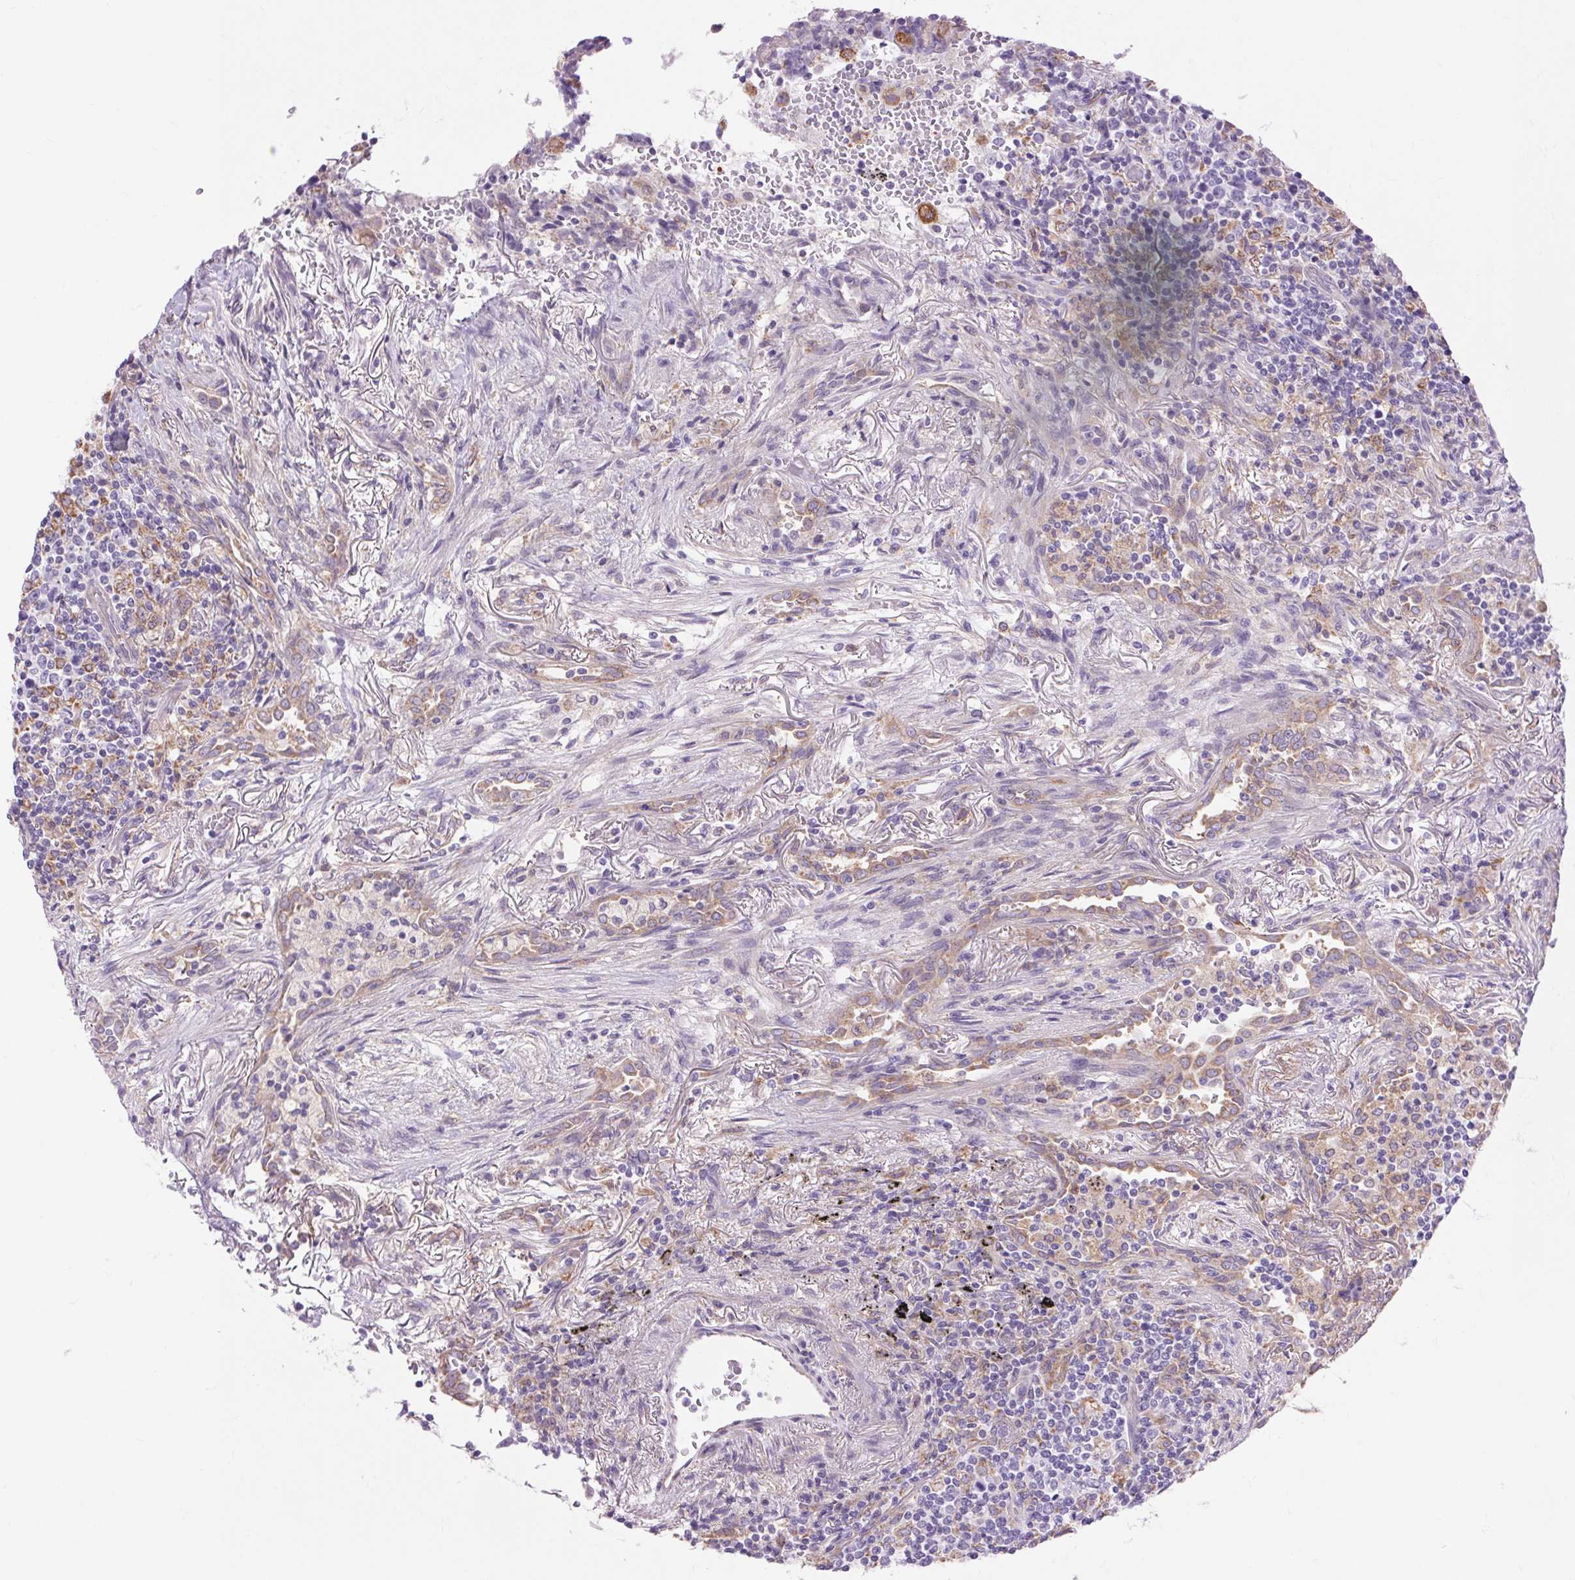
{"staining": {"intensity": "weak", "quantity": "25%-75%", "location": "cytoplasmic/membranous"}, "tissue": "lymphoma", "cell_type": "Tumor cells", "image_type": "cancer", "snomed": [{"axis": "morphology", "description": "Malignant lymphoma, non-Hodgkin's type, High grade"}, {"axis": "topography", "description": "Lung"}], "caption": "The immunohistochemical stain highlights weak cytoplasmic/membranous expression in tumor cells of malignant lymphoma, non-Hodgkin's type (high-grade) tissue.", "gene": "SOWAHC", "patient": {"sex": "male", "age": 79}}